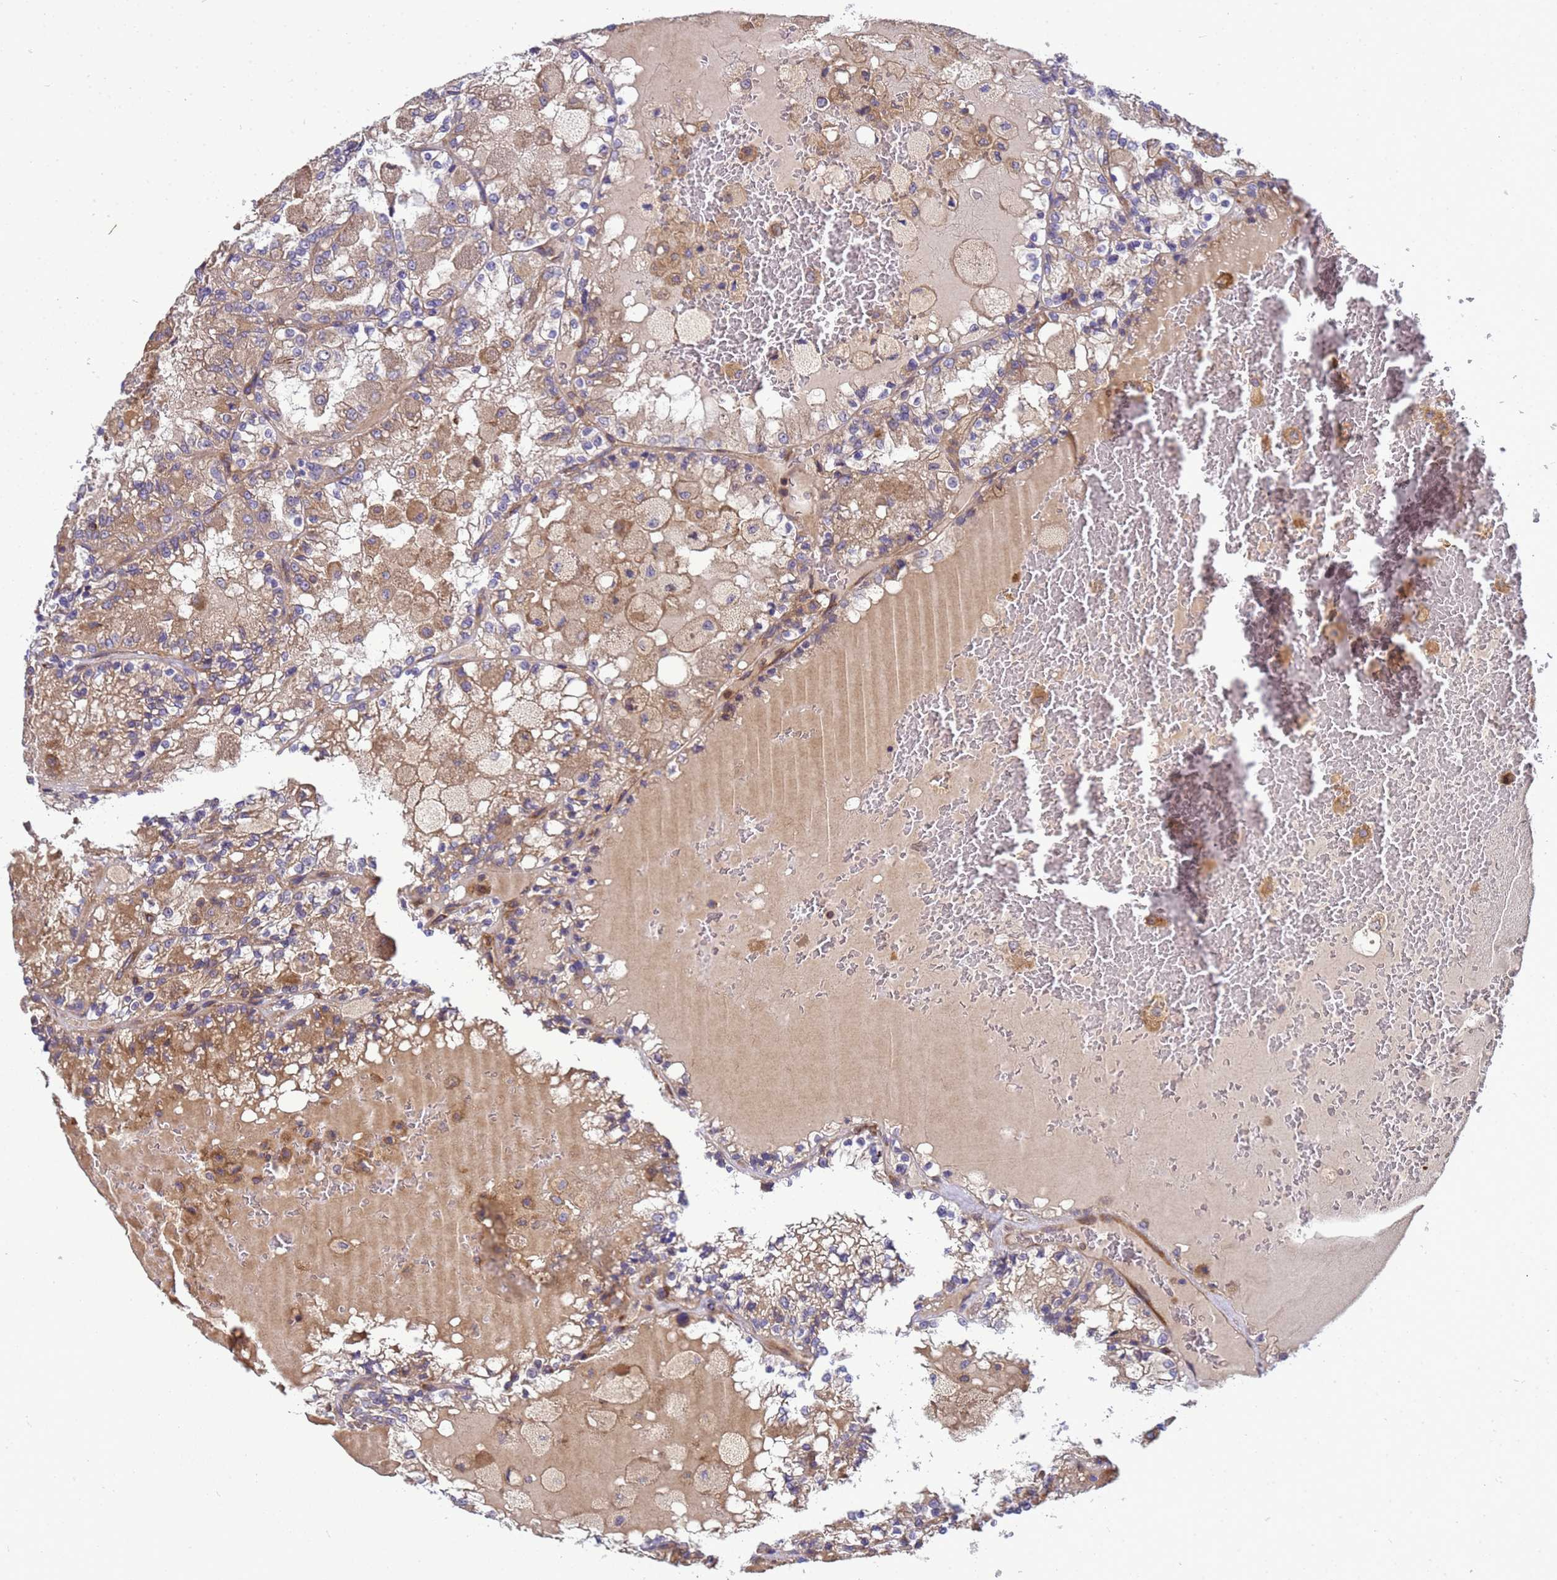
{"staining": {"intensity": "moderate", "quantity": ">75%", "location": "cytoplasmic/membranous"}, "tissue": "renal cancer", "cell_type": "Tumor cells", "image_type": "cancer", "snomed": [{"axis": "morphology", "description": "Adenocarcinoma, NOS"}, {"axis": "topography", "description": "Kidney"}], "caption": "DAB (3,3'-diaminobenzidine) immunohistochemical staining of adenocarcinoma (renal) demonstrates moderate cytoplasmic/membranous protein staining in approximately >75% of tumor cells.", "gene": "BECN1", "patient": {"sex": "female", "age": 56}}